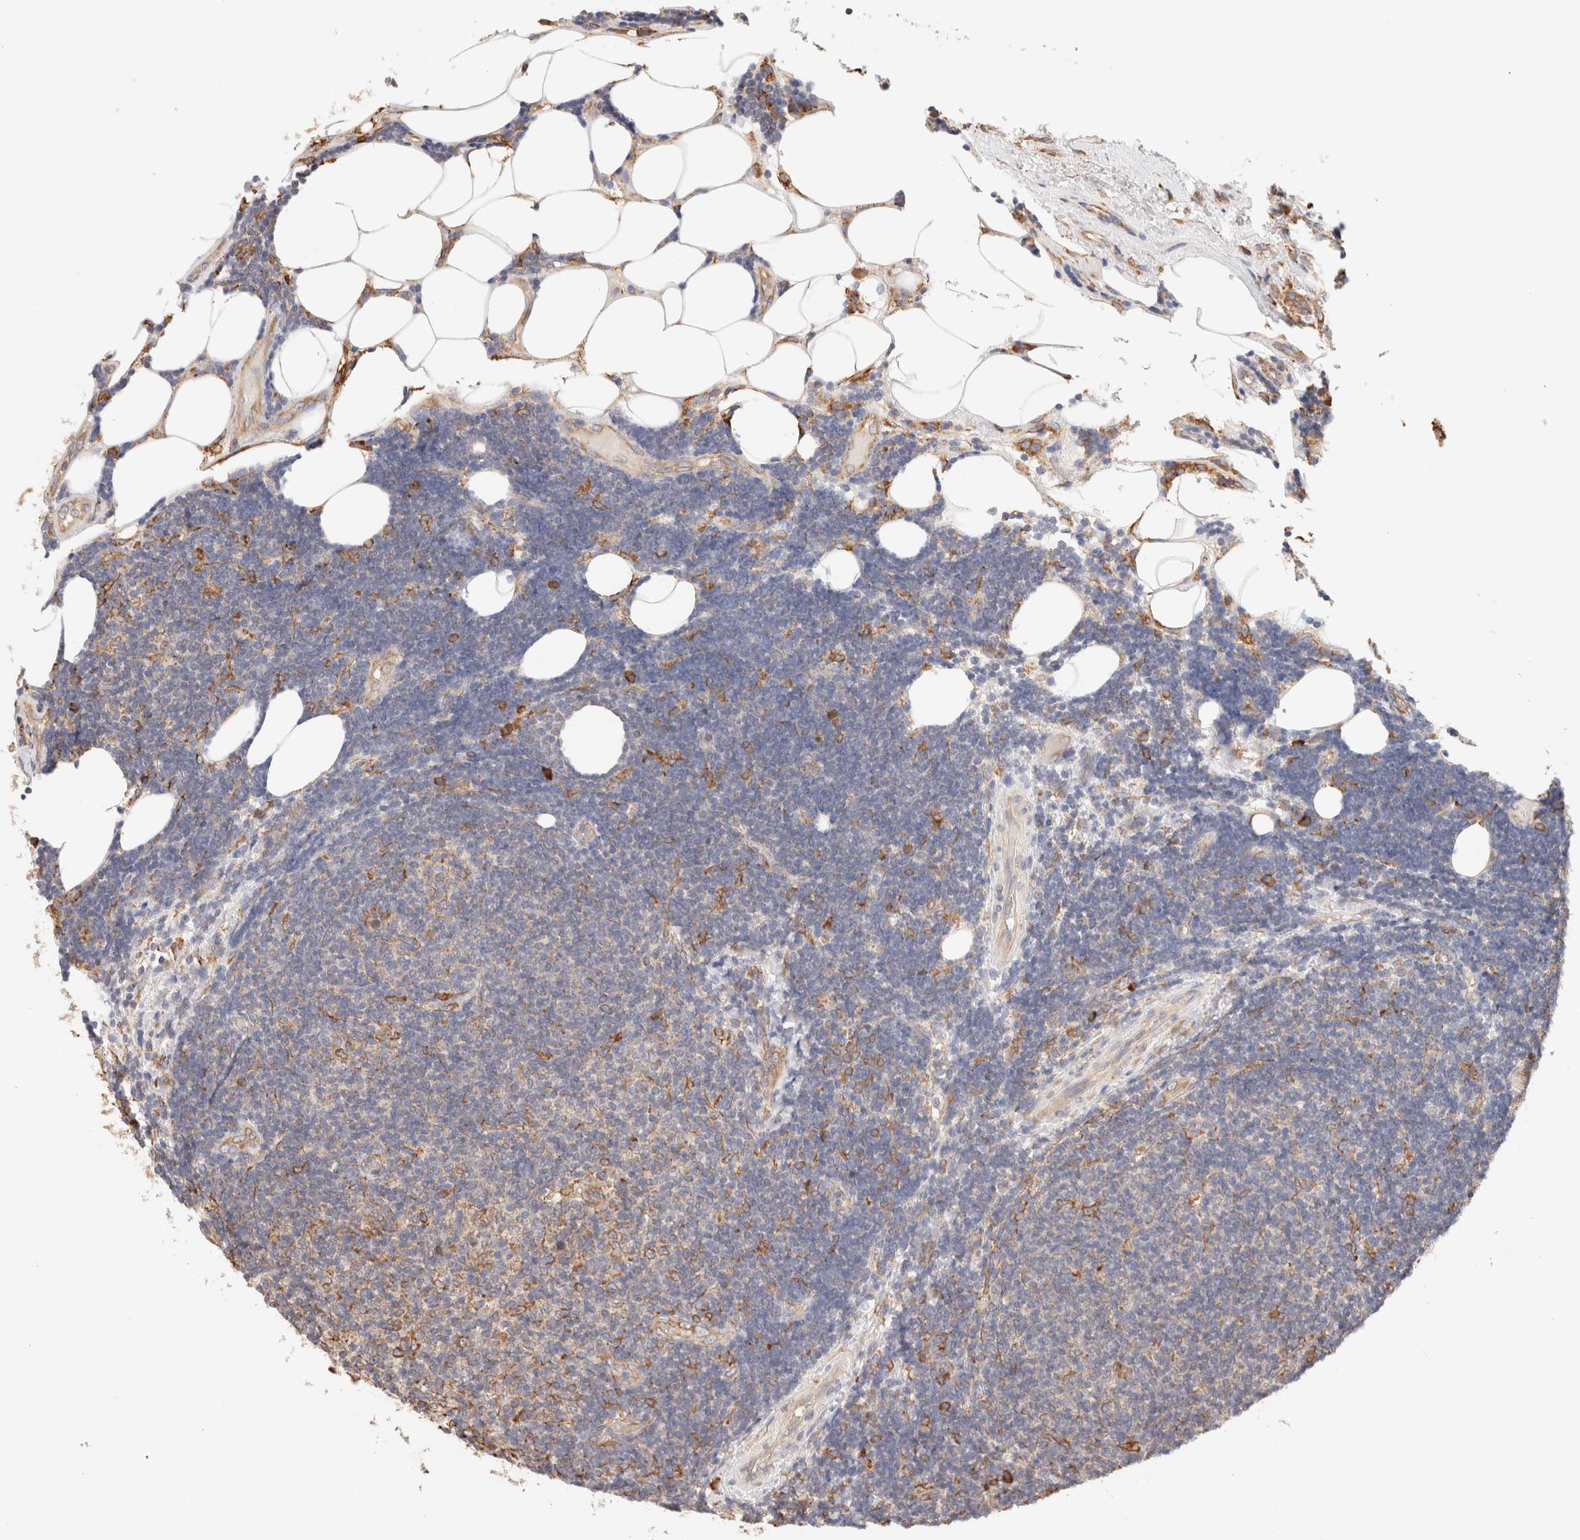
{"staining": {"intensity": "moderate", "quantity": "<25%", "location": "cytoplasmic/membranous"}, "tissue": "lymphoma", "cell_type": "Tumor cells", "image_type": "cancer", "snomed": [{"axis": "morphology", "description": "Malignant lymphoma, non-Hodgkin's type, Low grade"}, {"axis": "topography", "description": "Lymph node"}], "caption": "A low amount of moderate cytoplasmic/membranous staining is seen in about <25% of tumor cells in lymphoma tissue.", "gene": "FER", "patient": {"sex": "male", "age": 83}}